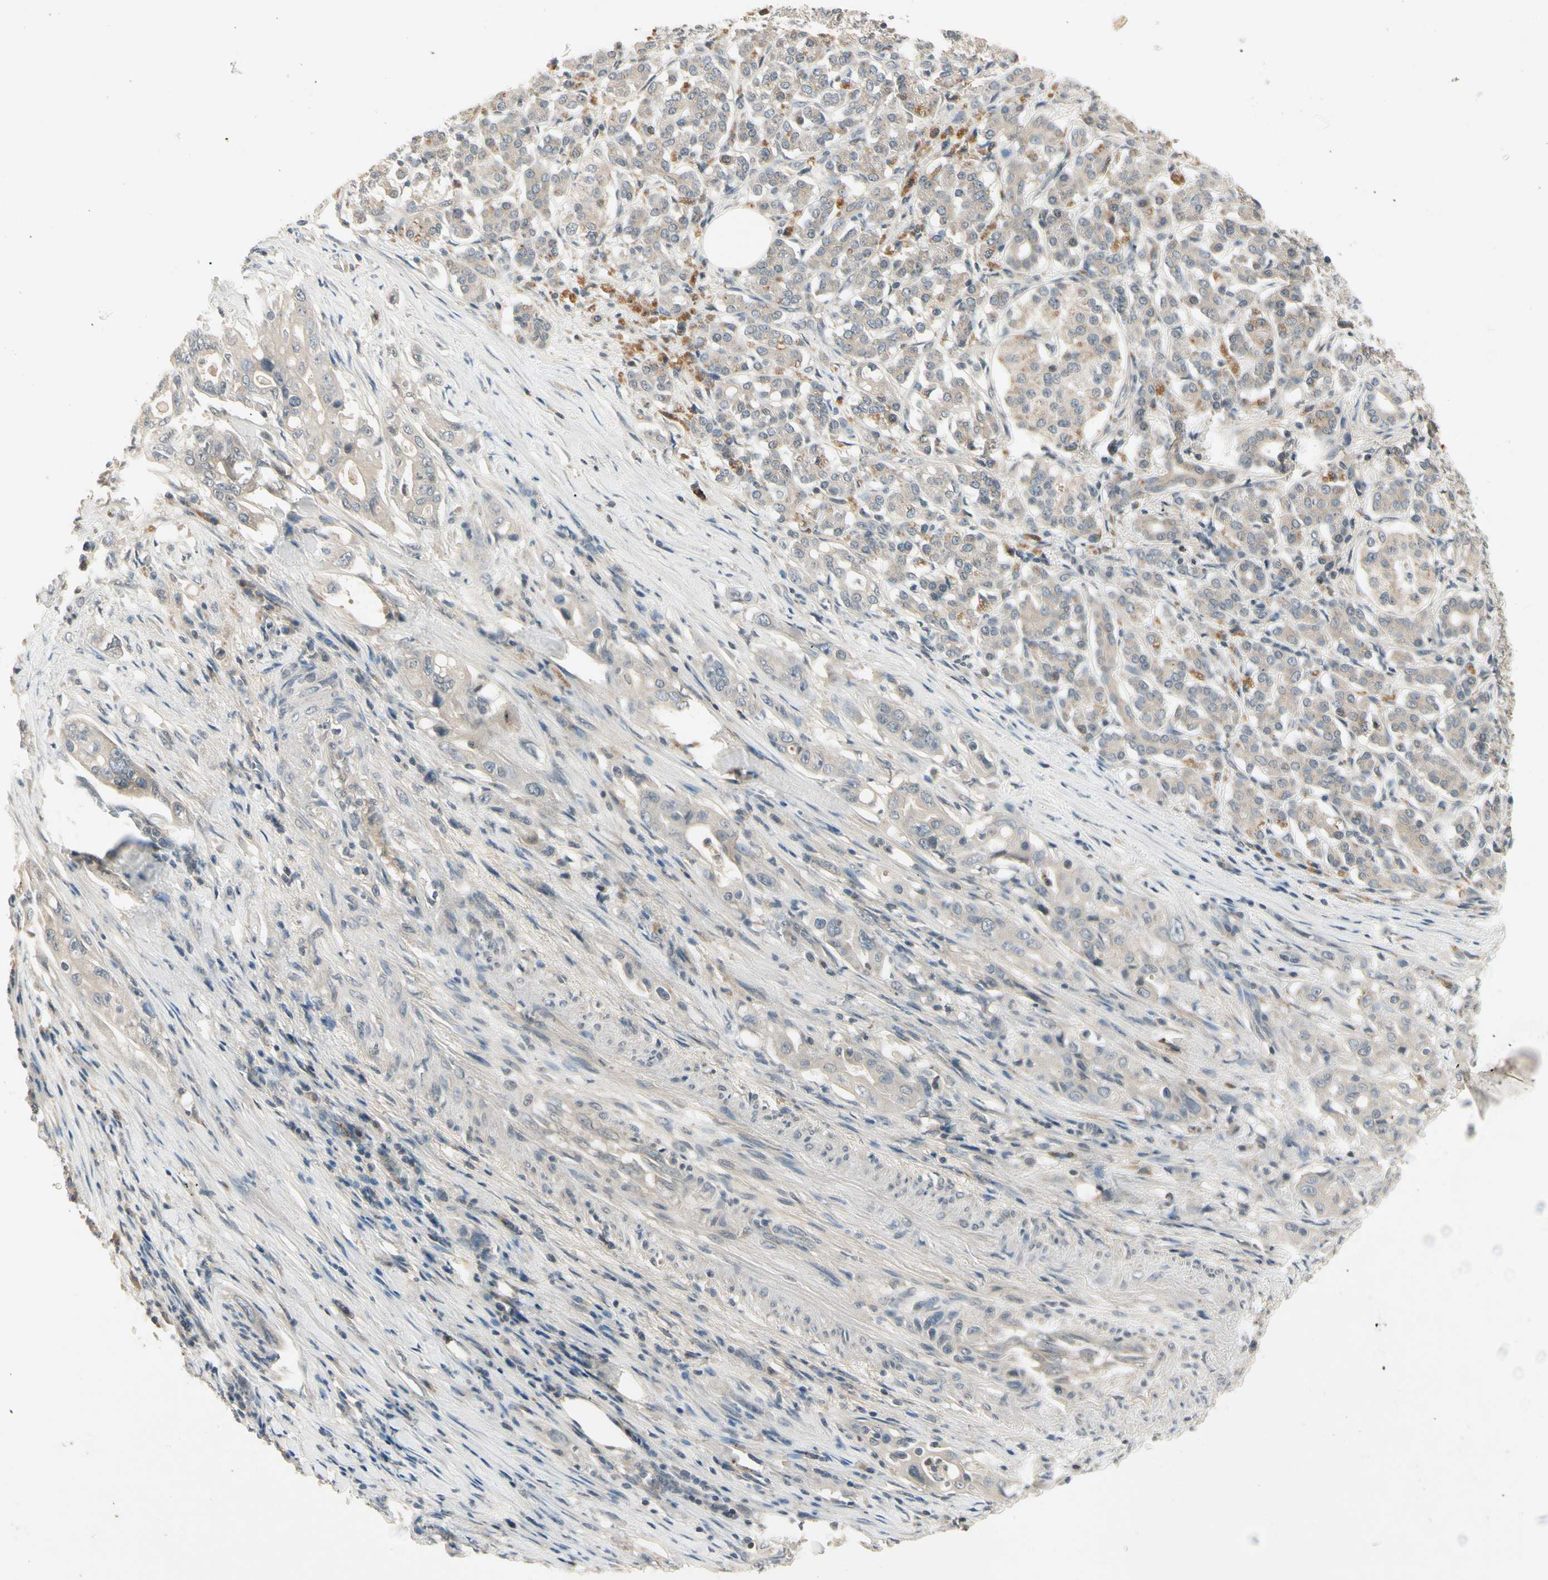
{"staining": {"intensity": "weak", "quantity": "<25%", "location": "cytoplasmic/membranous"}, "tissue": "pancreatic cancer", "cell_type": "Tumor cells", "image_type": "cancer", "snomed": [{"axis": "morphology", "description": "Normal tissue, NOS"}, {"axis": "topography", "description": "Pancreas"}], "caption": "This histopathology image is of pancreatic cancer stained with immunohistochemistry to label a protein in brown with the nuclei are counter-stained blue. There is no positivity in tumor cells.", "gene": "CCL4", "patient": {"sex": "male", "age": 42}}